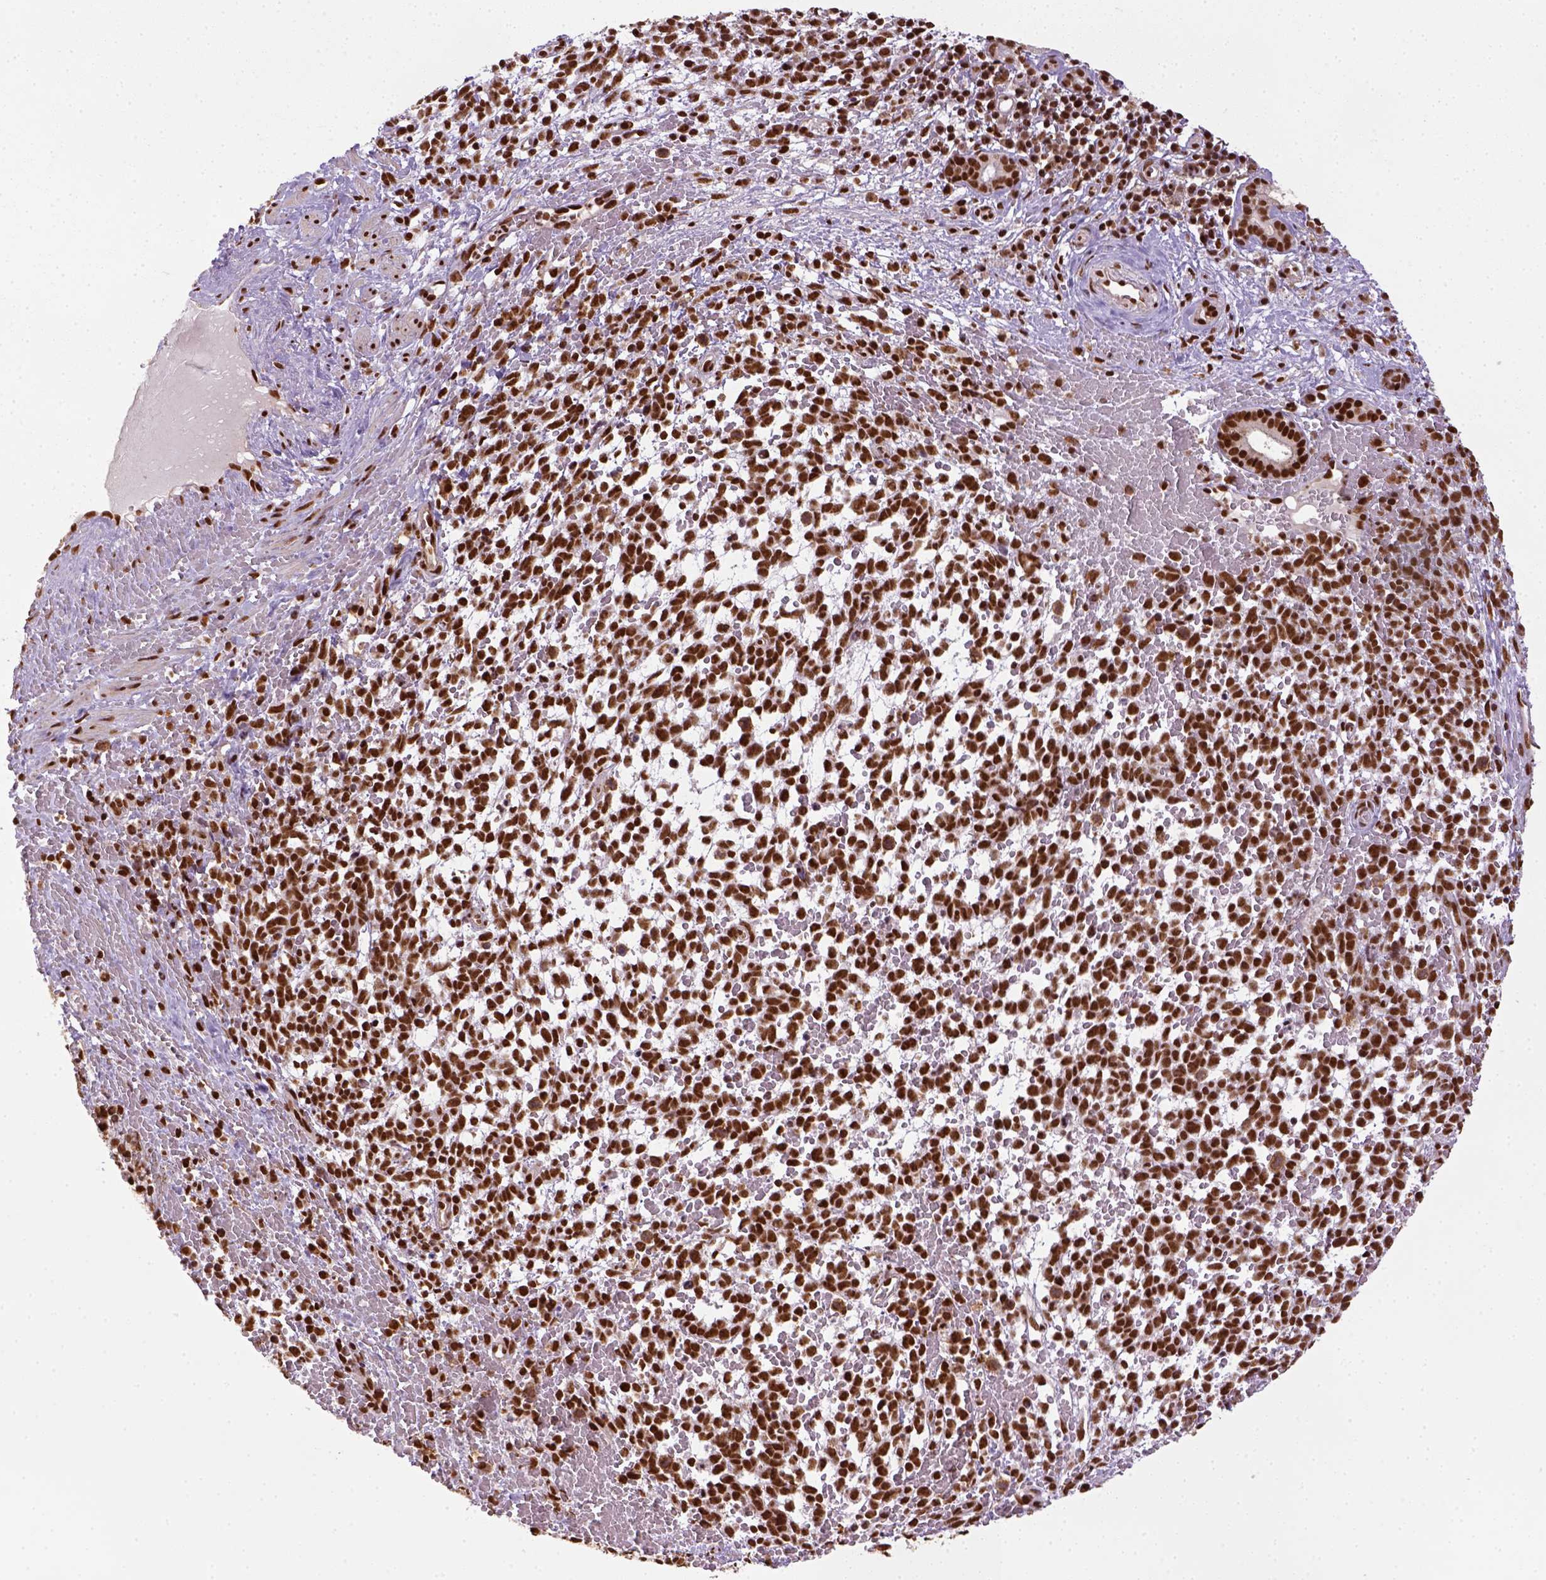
{"staining": {"intensity": "strong", "quantity": ">75%", "location": "nuclear"}, "tissue": "melanoma", "cell_type": "Tumor cells", "image_type": "cancer", "snomed": [{"axis": "morphology", "description": "Malignant melanoma, NOS"}, {"axis": "topography", "description": "Skin"}], "caption": "Strong nuclear expression is appreciated in approximately >75% of tumor cells in malignant melanoma. The staining was performed using DAB to visualize the protein expression in brown, while the nuclei were stained in blue with hematoxylin (Magnification: 20x).", "gene": "CCAR1", "patient": {"sex": "female", "age": 70}}